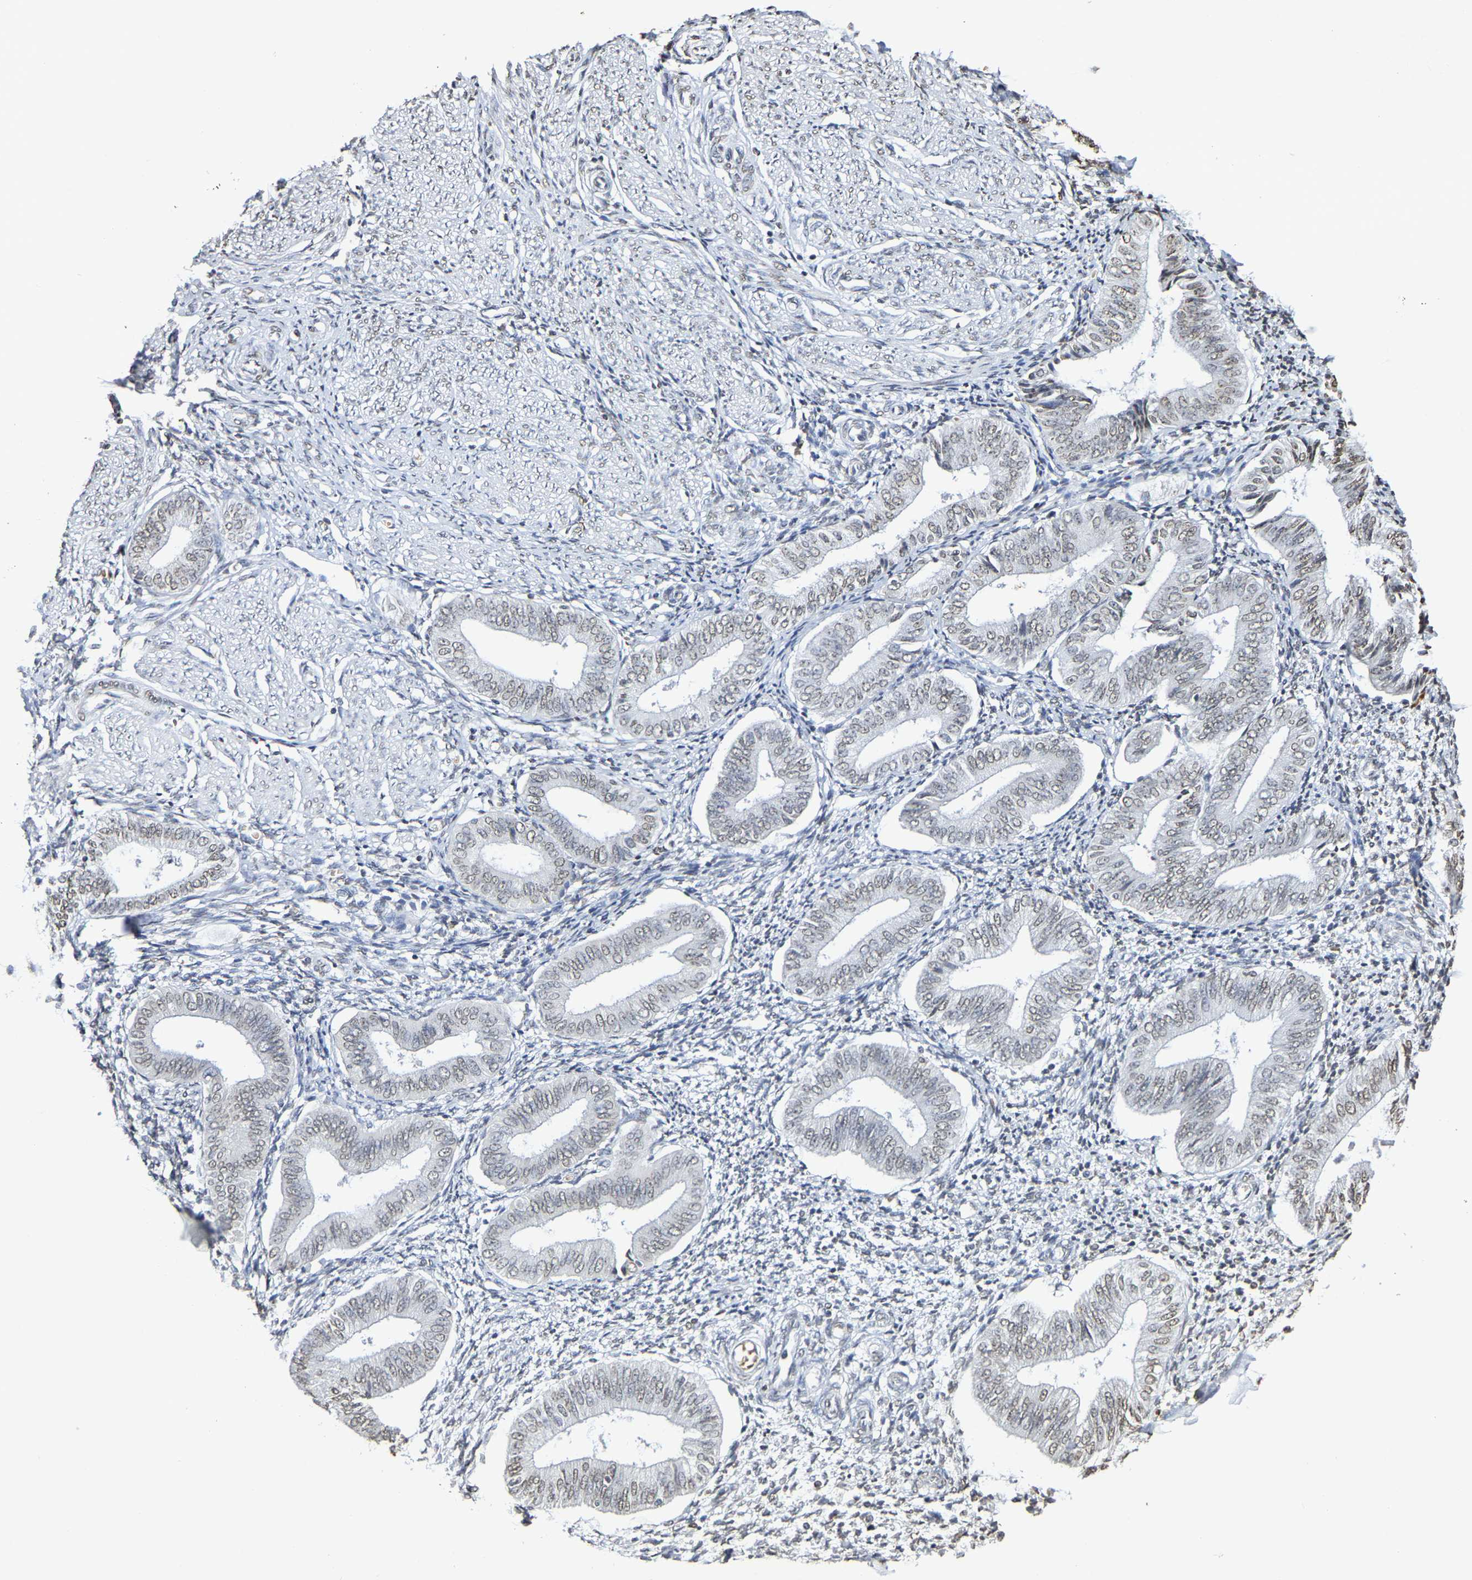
{"staining": {"intensity": "weak", "quantity": "<25%", "location": "nuclear"}, "tissue": "endometrium", "cell_type": "Cells in endometrial stroma", "image_type": "normal", "snomed": [{"axis": "morphology", "description": "Normal tissue, NOS"}, {"axis": "topography", "description": "Endometrium"}], "caption": "There is no significant expression in cells in endometrial stroma of endometrium. (Stains: DAB immunohistochemistry (IHC) with hematoxylin counter stain, Microscopy: brightfield microscopy at high magnification).", "gene": "ATF4", "patient": {"sex": "female", "age": 50}}